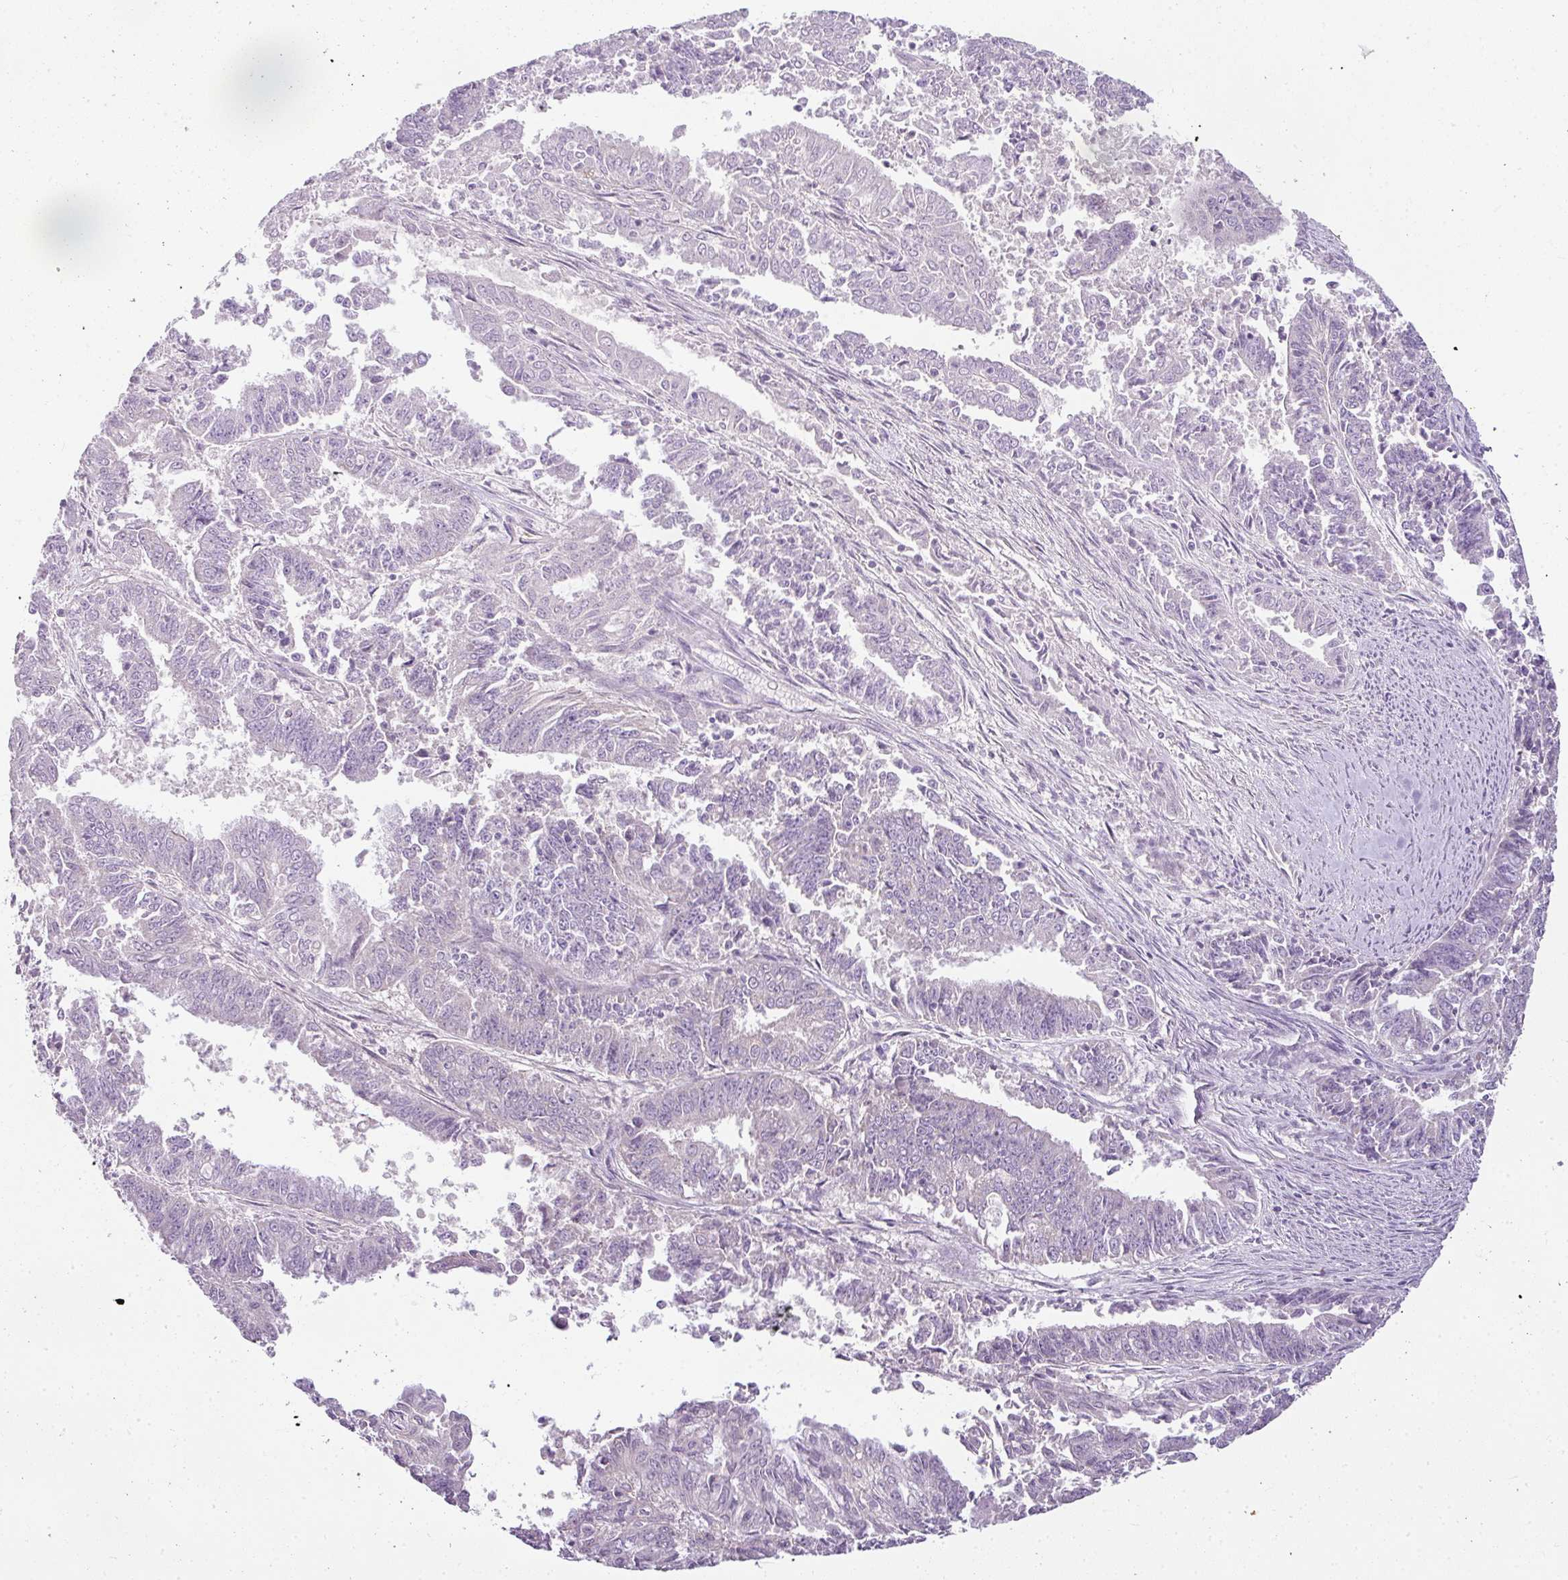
{"staining": {"intensity": "negative", "quantity": "none", "location": "none"}, "tissue": "endometrial cancer", "cell_type": "Tumor cells", "image_type": "cancer", "snomed": [{"axis": "morphology", "description": "Adenocarcinoma, NOS"}, {"axis": "topography", "description": "Endometrium"}], "caption": "High magnification brightfield microscopy of adenocarcinoma (endometrial) stained with DAB (brown) and counterstained with hematoxylin (blue): tumor cells show no significant positivity. The staining was performed using DAB (3,3'-diaminobenzidine) to visualize the protein expression in brown, while the nuclei were stained in blue with hematoxylin (Magnification: 20x).", "gene": "PALS2", "patient": {"sex": "female", "age": 73}}